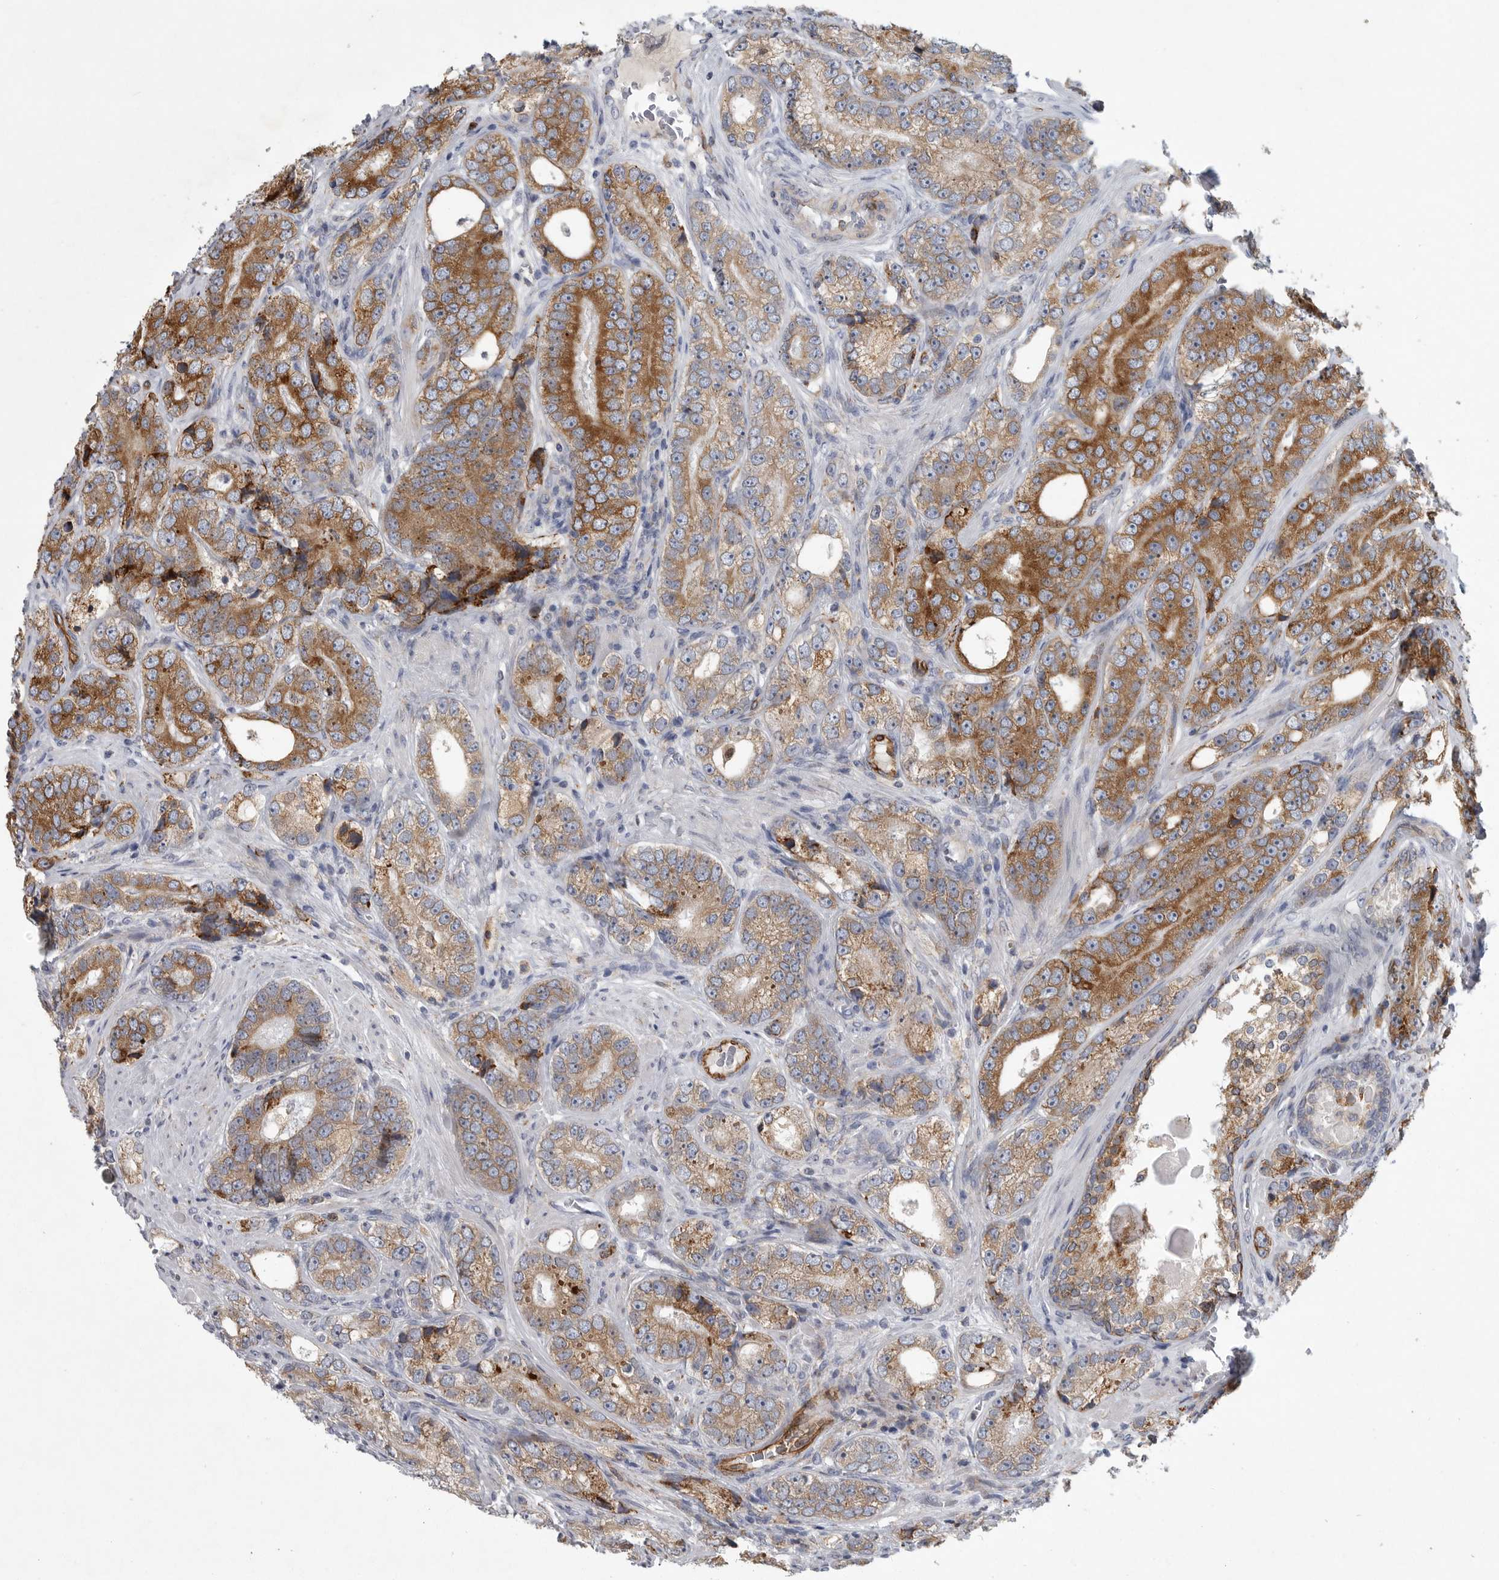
{"staining": {"intensity": "moderate", "quantity": ">75%", "location": "cytoplasmic/membranous"}, "tissue": "prostate cancer", "cell_type": "Tumor cells", "image_type": "cancer", "snomed": [{"axis": "morphology", "description": "Adenocarcinoma, High grade"}, {"axis": "topography", "description": "Prostate"}], "caption": "Tumor cells reveal moderate cytoplasmic/membranous staining in approximately >75% of cells in prostate cancer.", "gene": "MINPP1", "patient": {"sex": "male", "age": 56}}